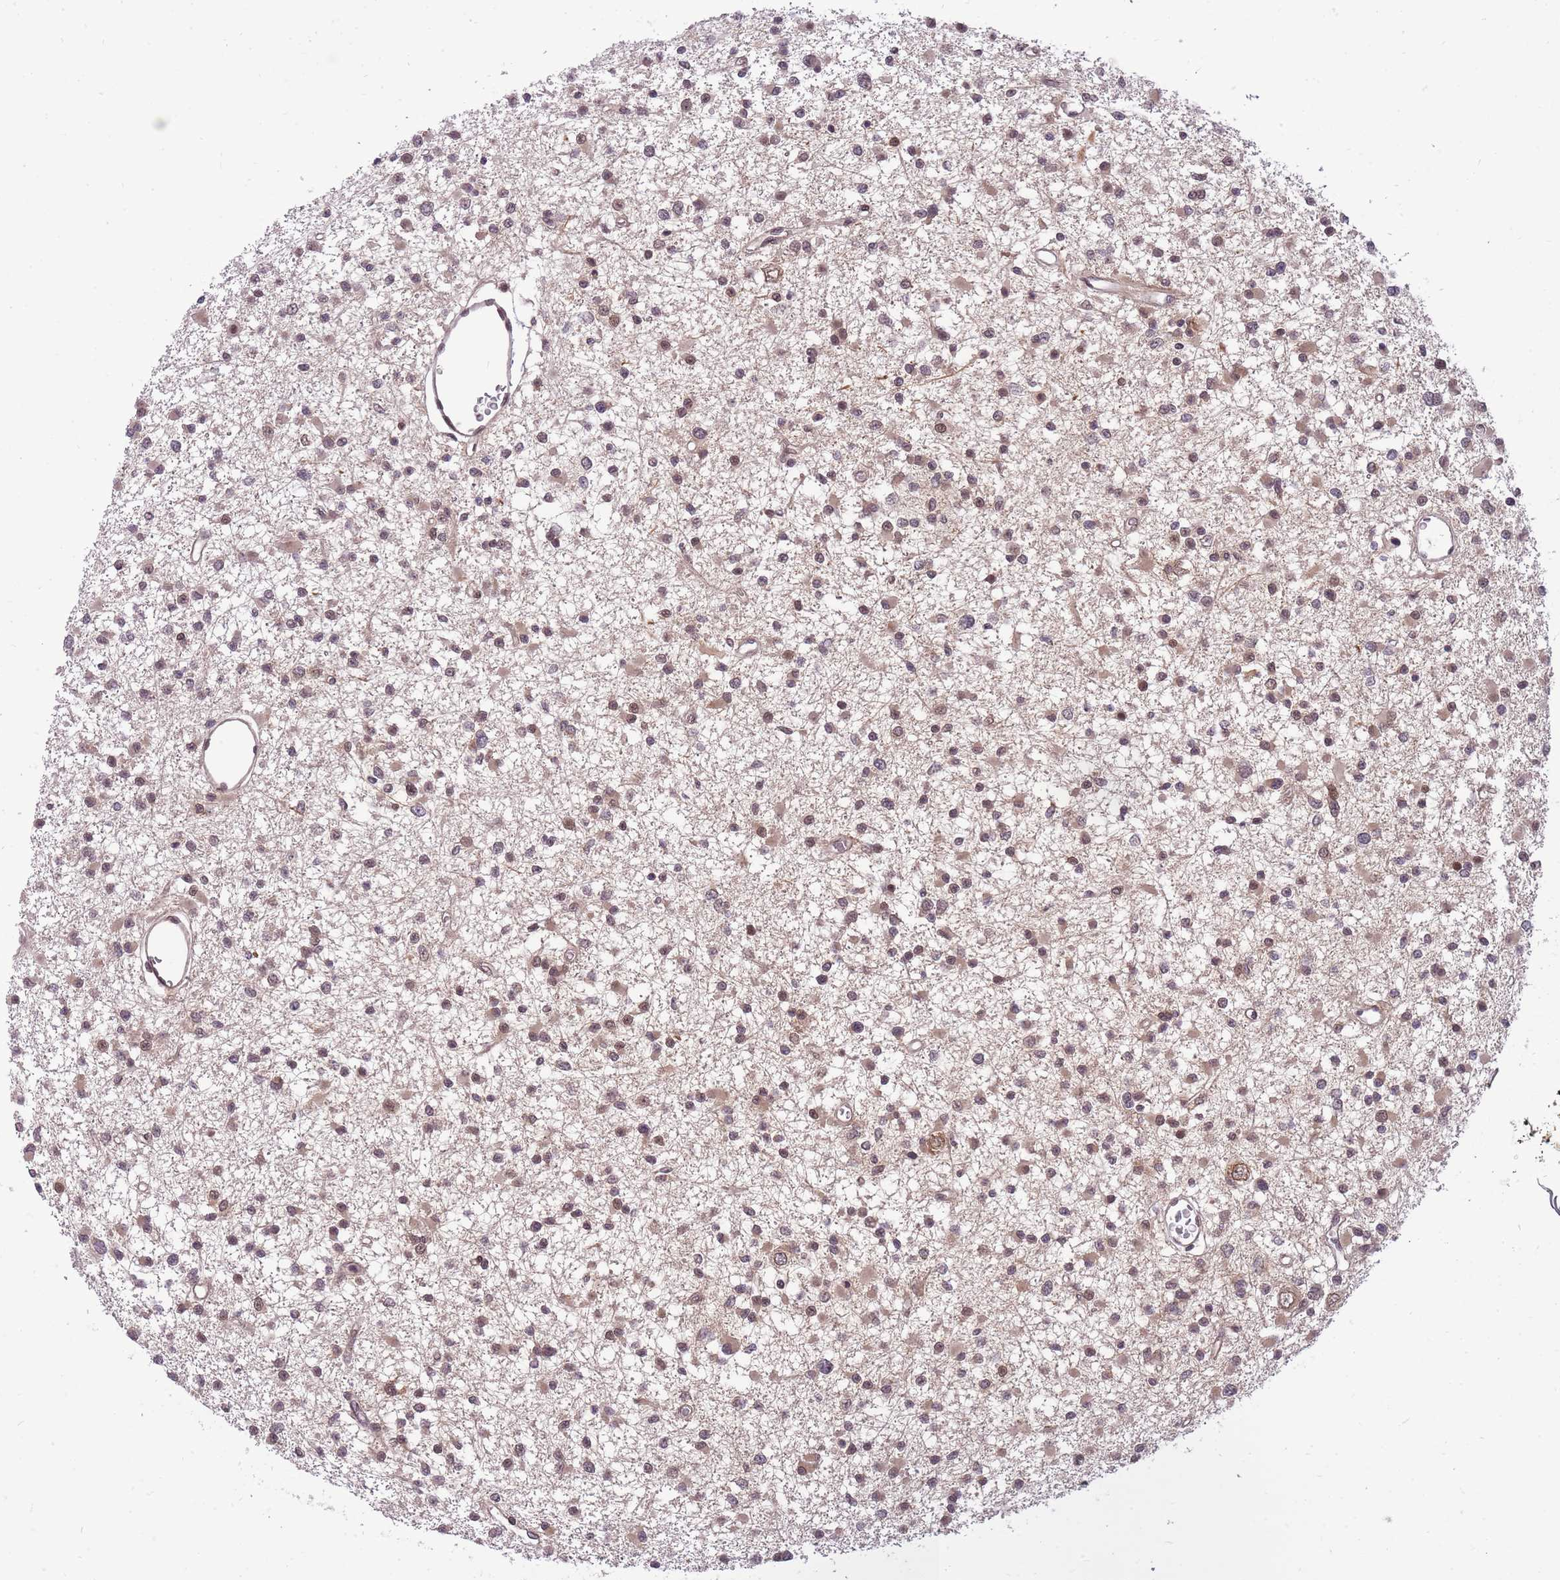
{"staining": {"intensity": "weak", "quantity": ">75%", "location": "cytoplasmic/membranous,nuclear"}, "tissue": "glioma", "cell_type": "Tumor cells", "image_type": "cancer", "snomed": [{"axis": "morphology", "description": "Glioma, malignant, Low grade"}, {"axis": "topography", "description": "Brain"}], "caption": "Immunohistochemical staining of human glioma shows low levels of weak cytoplasmic/membranous and nuclear positivity in about >75% of tumor cells.", "gene": "CDIP1", "patient": {"sex": "female", "age": 22}}